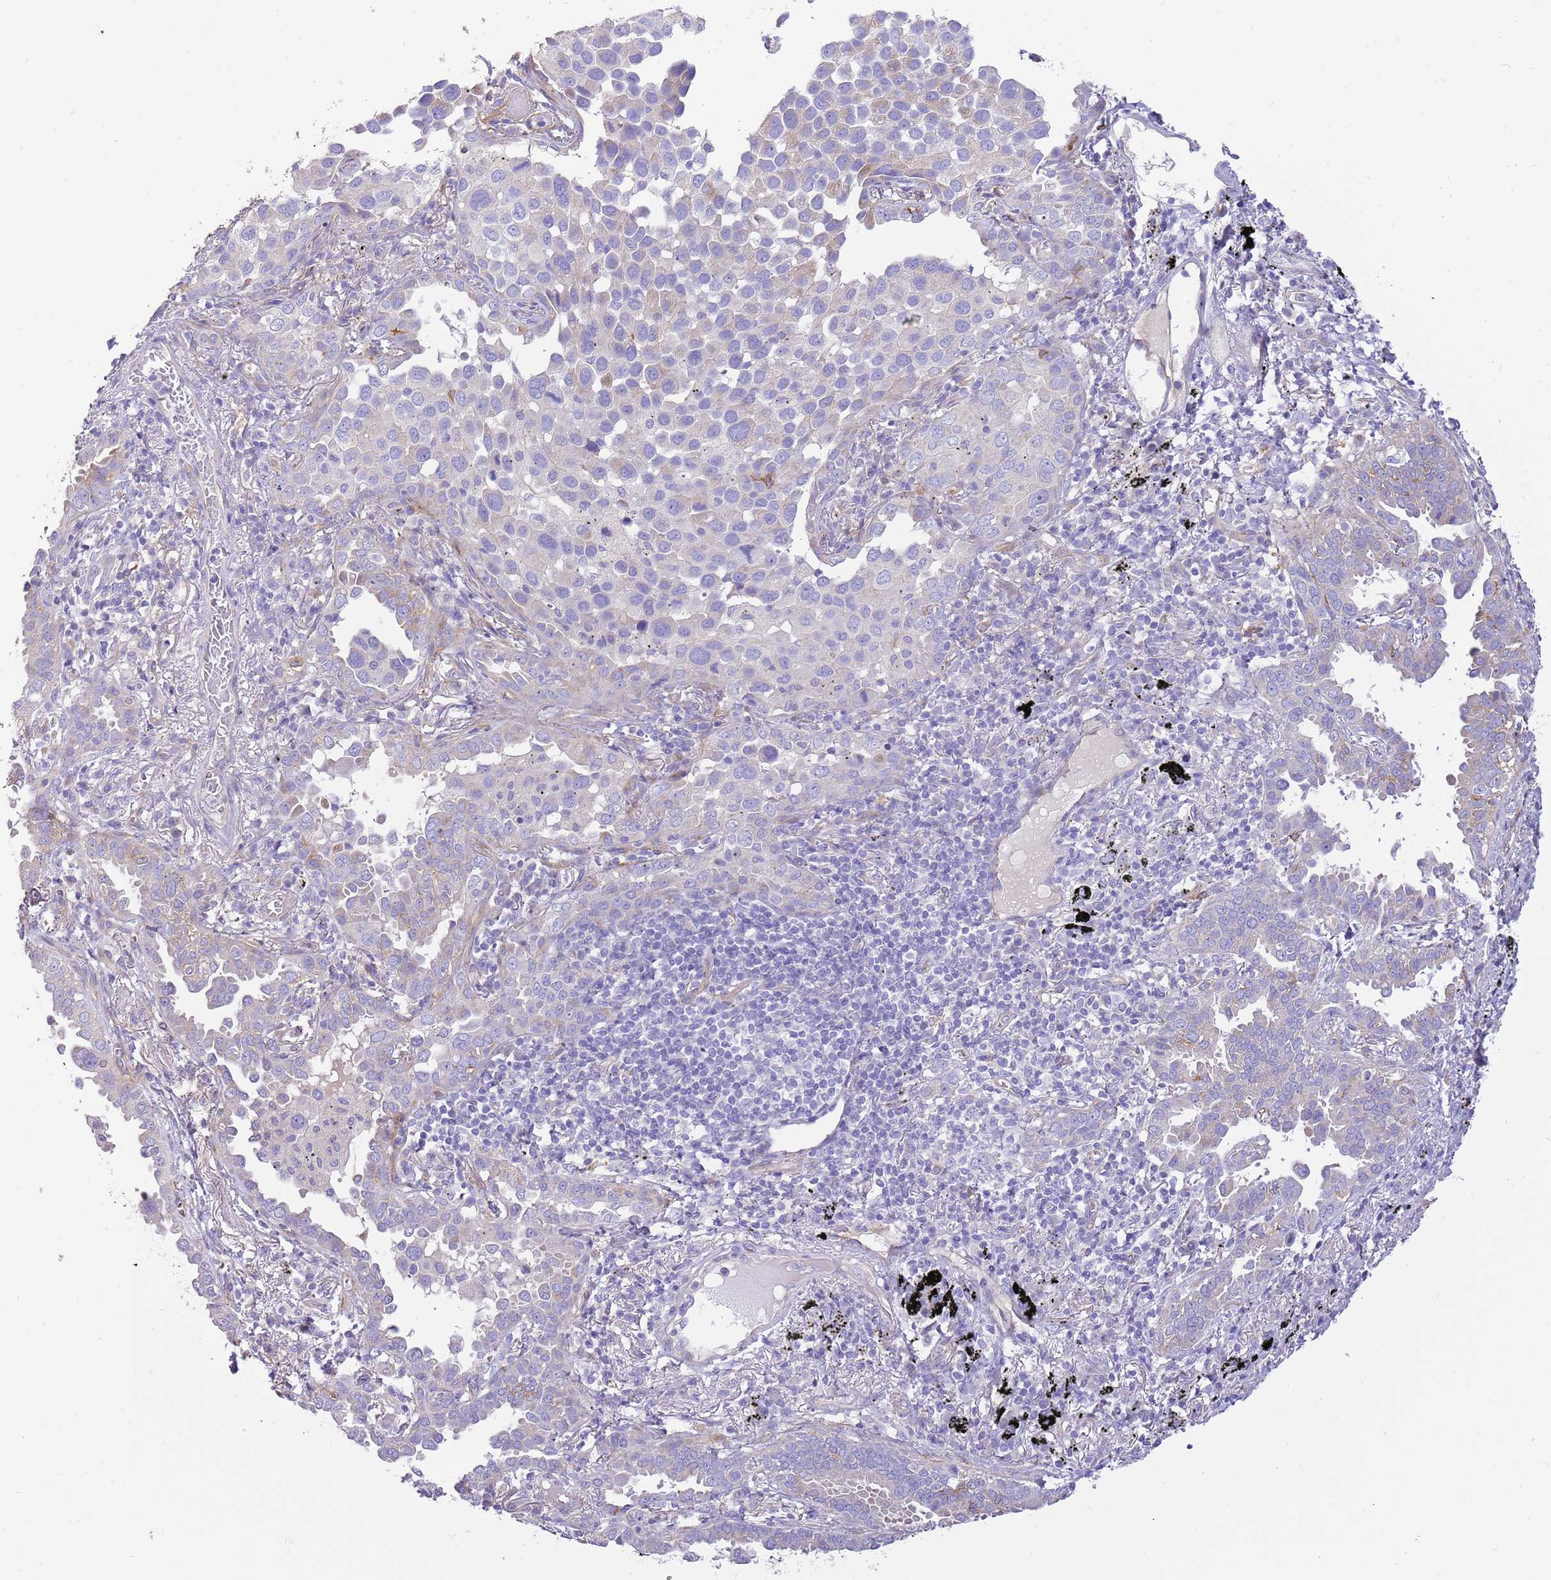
{"staining": {"intensity": "negative", "quantity": "none", "location": "none"}, "tissue": "lung cancer", "cell_type": "Tumor cells", "image_type": "cancer", "snomed": [{"axis": "morphology", "description": "Adenocarcinoma, NOS"}, {"axis": "topography", "description": "Lung"}], "caption": "Protein analysis of adenocarcinoma (lung) exhibits no significant staining in tumor cells. (IHC, brightfield microscopy, high magnification).", "gene": "SERINC3", "patient": {"sex": "male", "age": 67}}